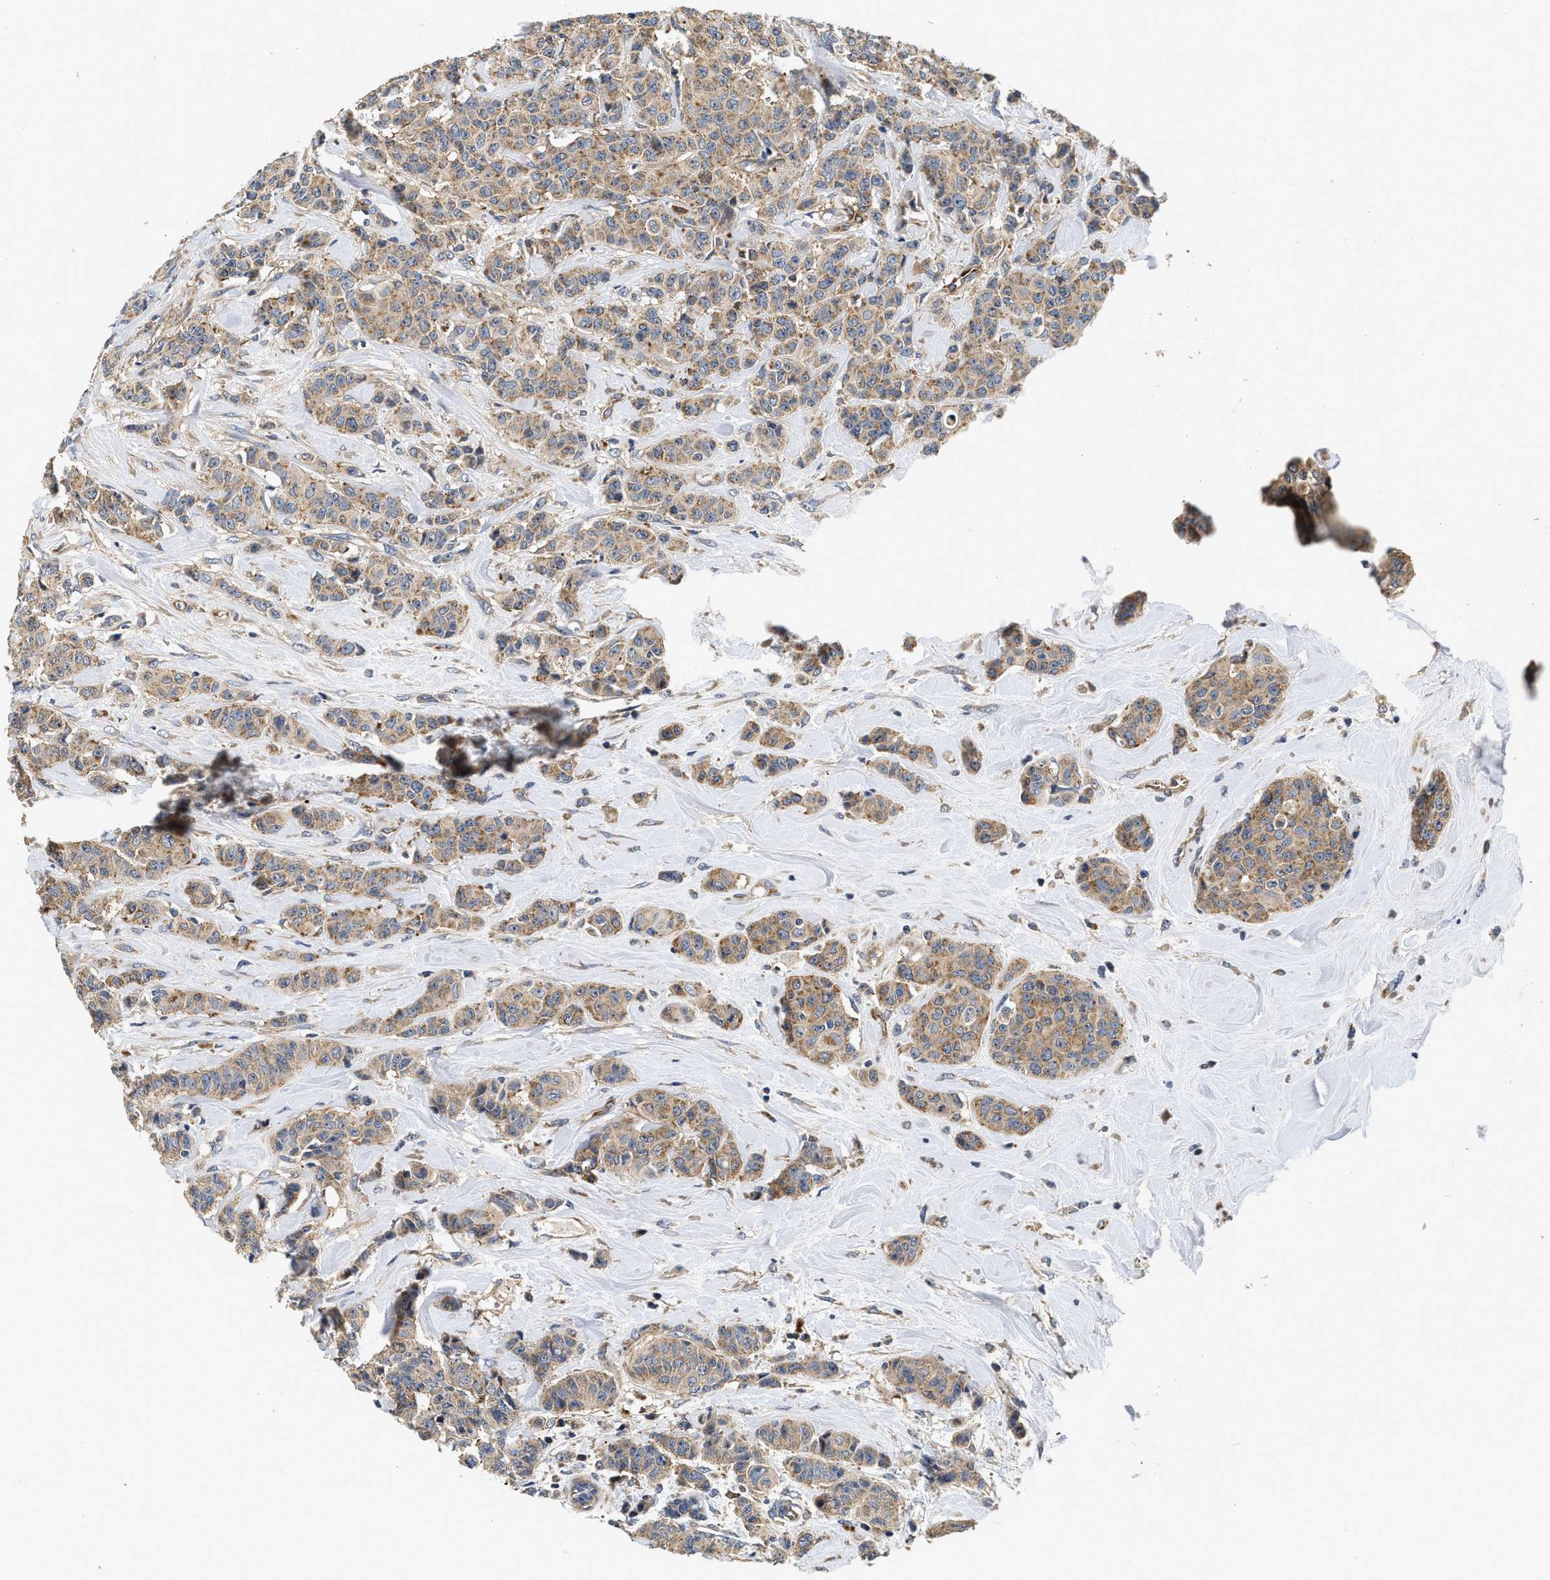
{"staining": {"intensity": "moderate", "quantity": ">75%", "location": "cytoplasmic/membranous"}, "tissue": "breast cancer", "cell_type": "Tumor cells", "image_type": "cancer", "snomed": [{"axis": "morphology", "description": "Normal tissue, NOS"}, {"axis": "morphology", "description": "Duct carcinoma"}, {"axis": "topography", "description": "Breast"}], "caption": "Brown immunohistochemical staining in human intraductal carcinoma (breast) demonstrates moderate cytoplasmic/membranous expression in about >75% of tumor cells. Immunohistochemistry stains the protein in brown and the nuclei are stained blue.", "gene": "NME6", "patient": {"sex": "female", "age": 40}}